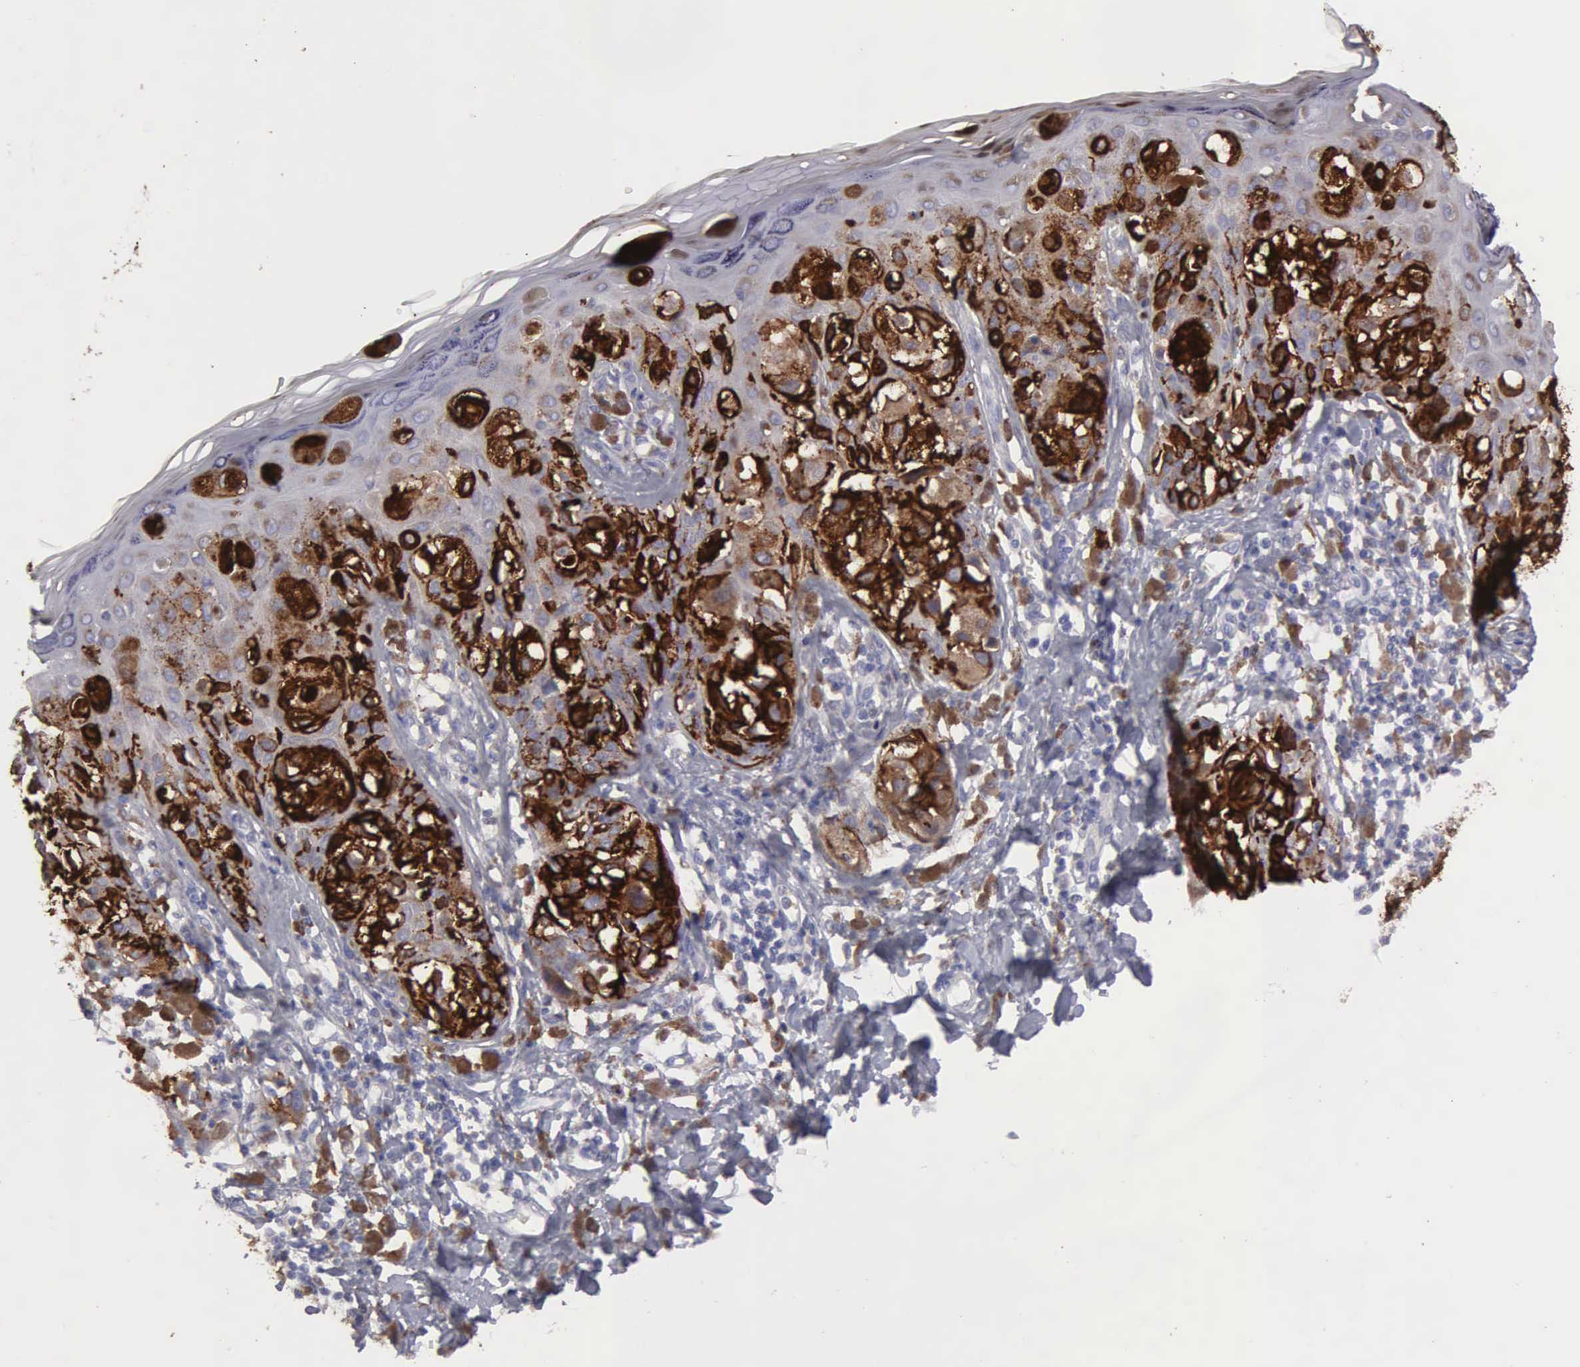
{"staining": {"intensity": "strong", "quantity": "25%-75%", "location": "cytoplasmic/membranous"}, "tissue": "melanoma", "cell_type": "Tumor cells", "image_type": "cancer", "snomed": [{"axis": "morphology", "description": "Malignant melanoma, NOS"}, {"axis": "topography", "description": "Skin"}], "caption": "About 25%-75% of tumor cells in human melanoma demonstrate strong cytoplasmic/membranous protein staining as visualized by brown immunohistochemical staining.", "gene": "TYRP1", "patient": {"sex": "female", "age": 55}}